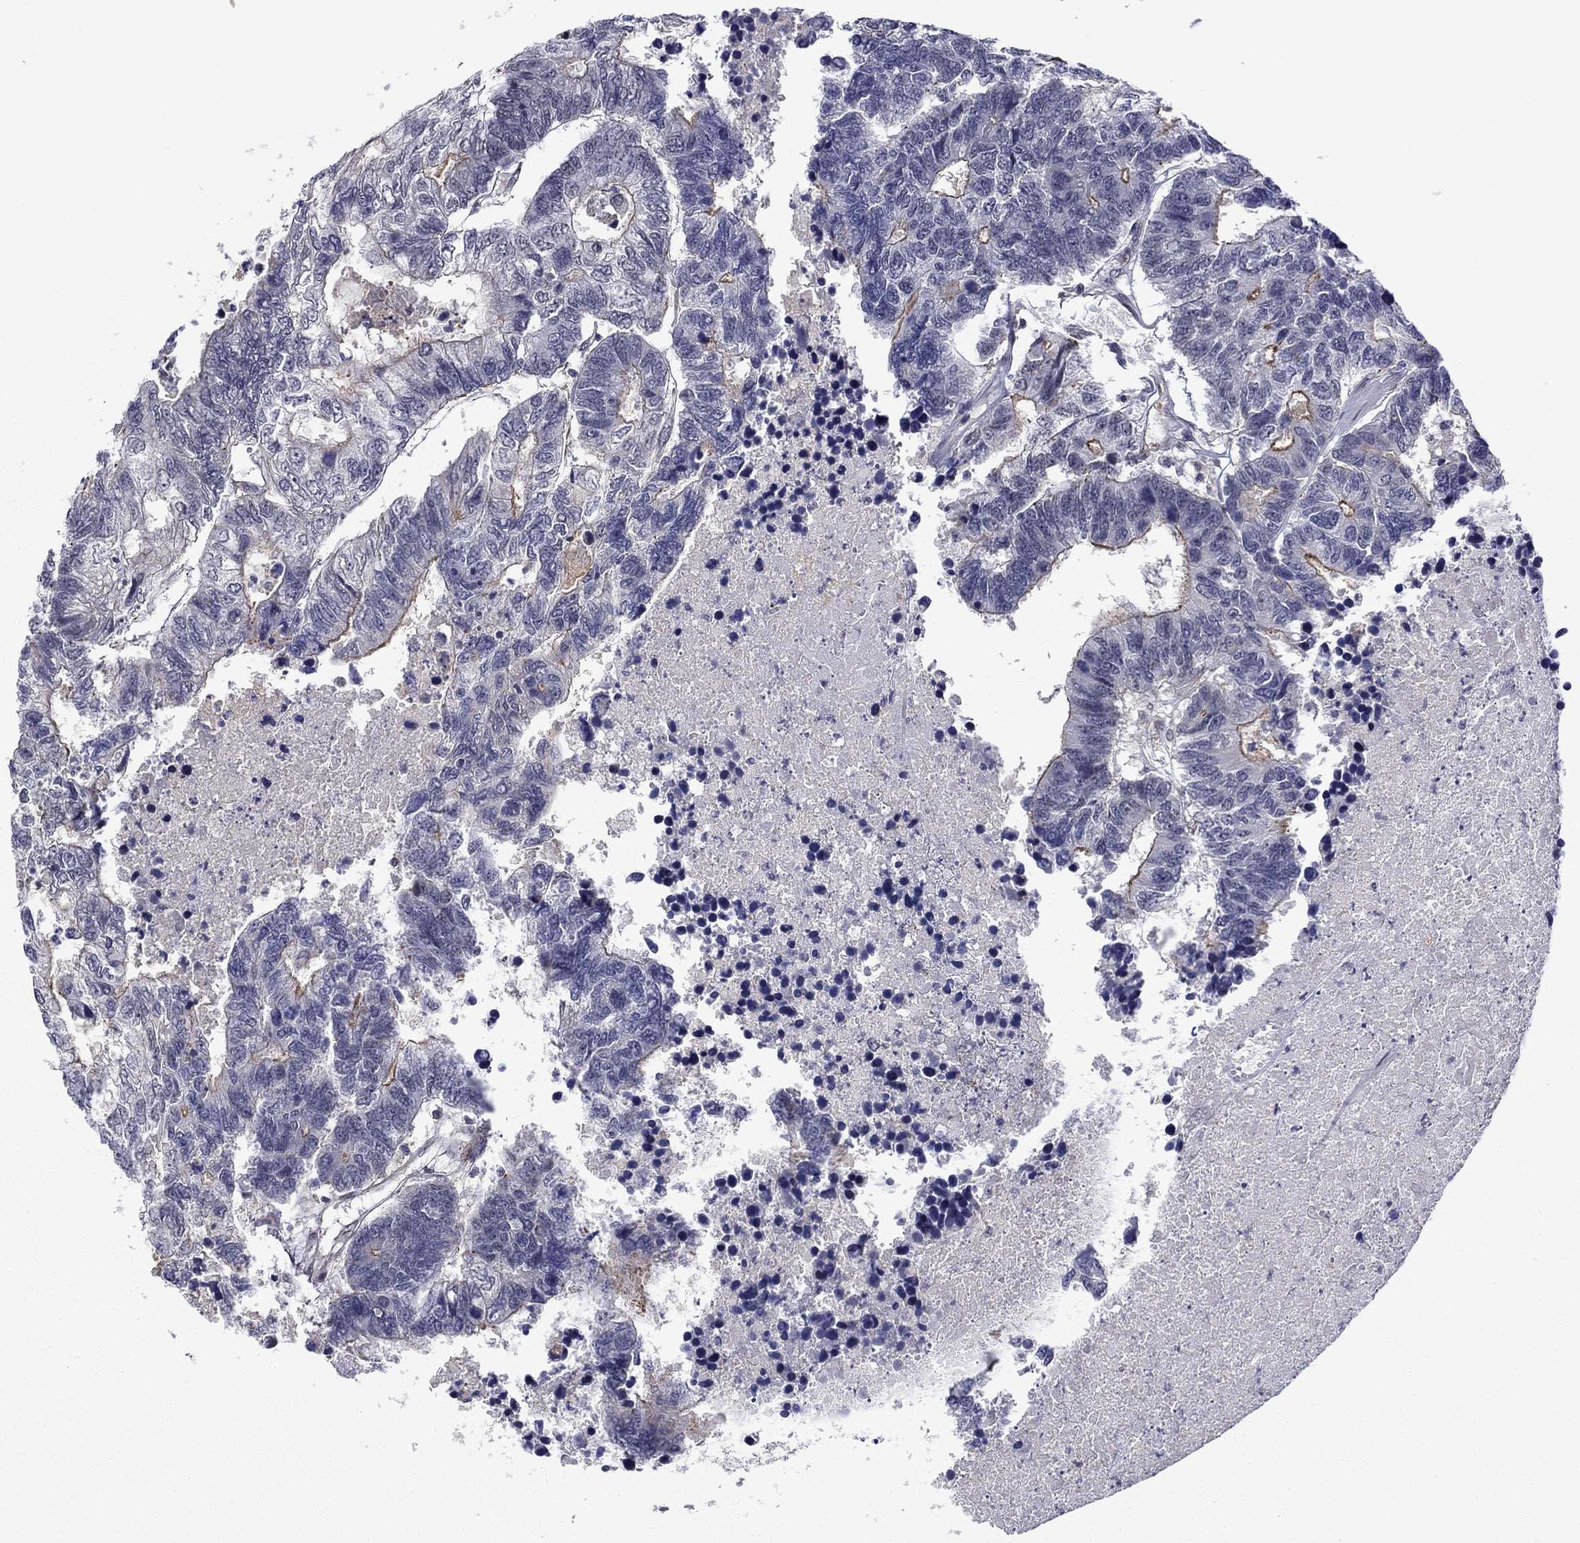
{"staining": {"intensity": "weak", "quantity": "<25%", "location": "cytoplasmic/membranous"}, "tissue": "colorectal cancer", "cell_type": "Tumor cells", "image_type": "cancer", "snomed": [{"axis": "morphology", "description": "Adenocarcinoma, NOS"}, {"axis": "topography", "description": "Colon"}], "caption": "Micrograph shows no significant protein positivity in tumor cells of adenocarcinoma (colorectal). The staining was performed using DAB (3,3'-diaminobenzidine) to visualize the protein expression in brown, while the nuclei were stained in blue with hematoxylin (Magnification: 20x).", "gene": "B3GAT1", "patient": {"sex": "female", "age": 48}}